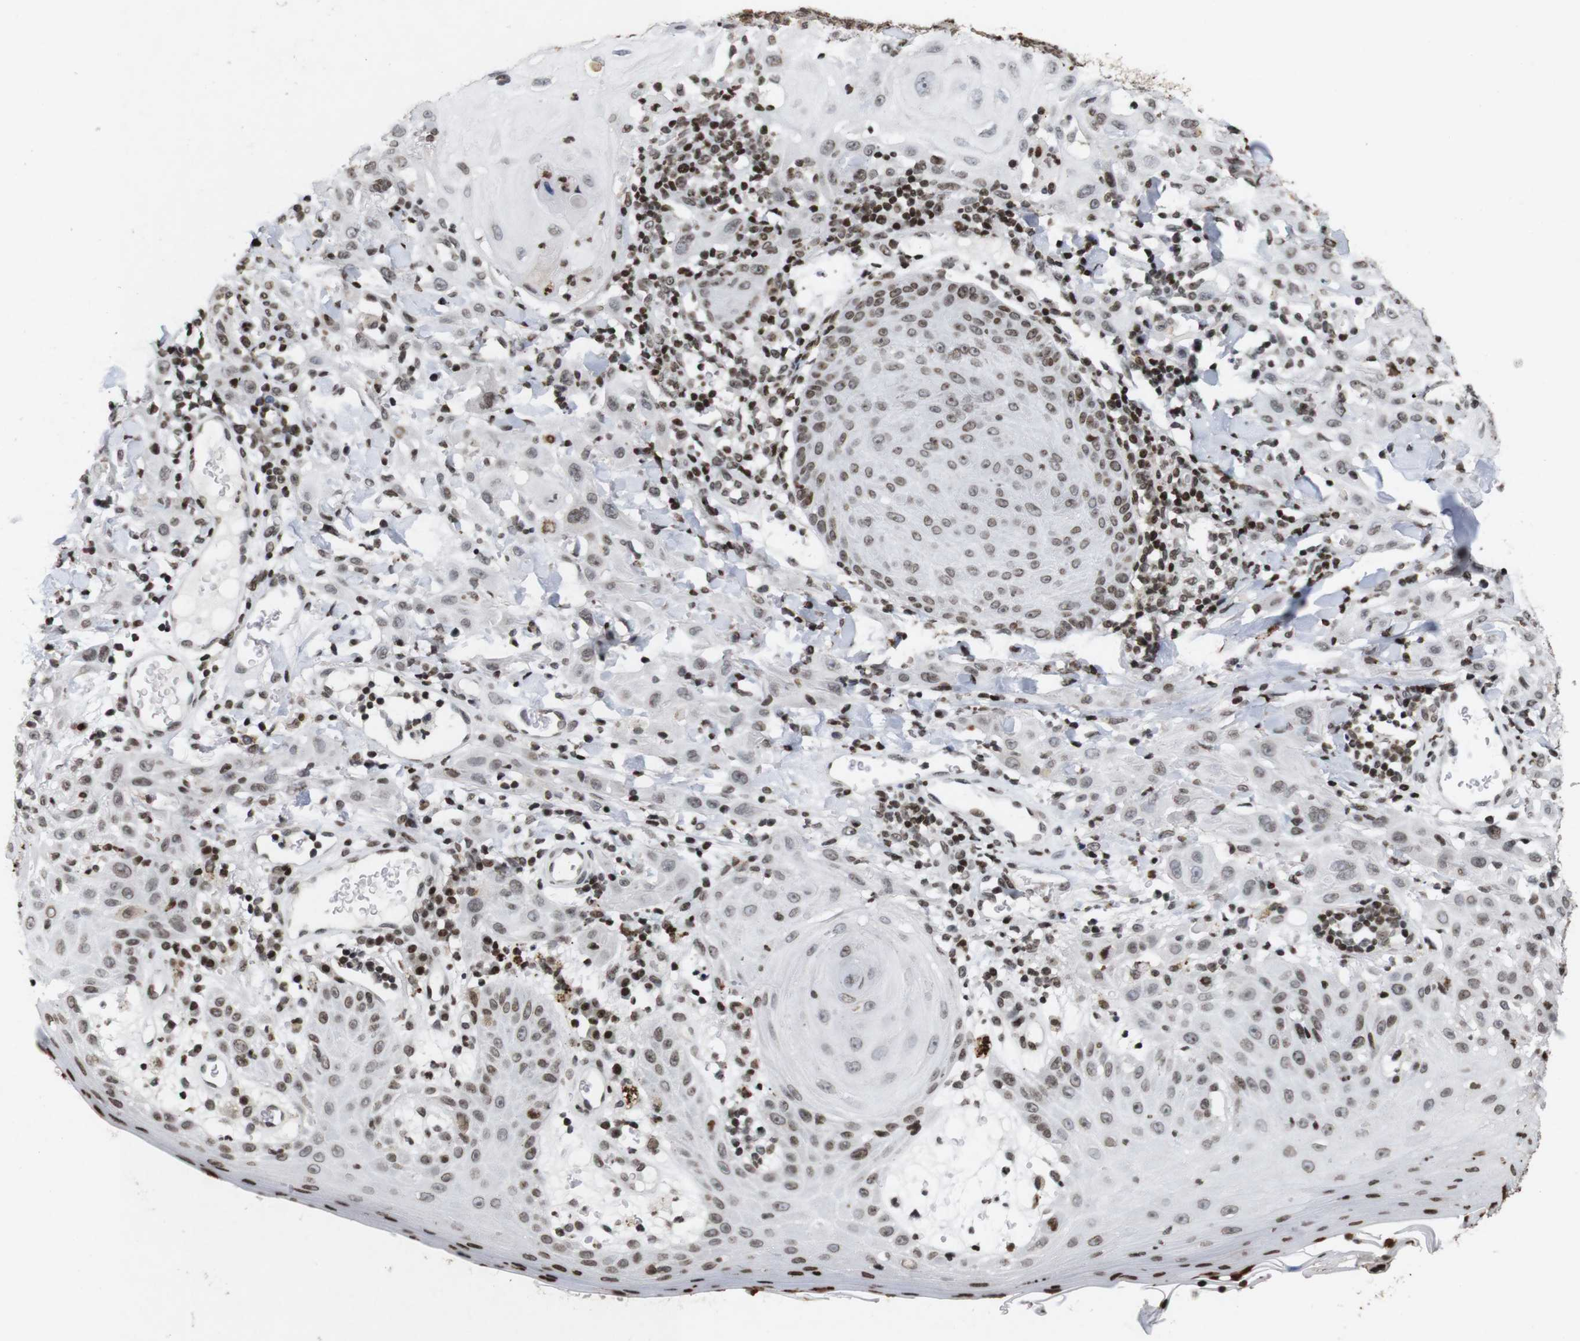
{"staining": {"intensity": "moderate", "quantity": "25%-75%", "location": "nuclear"}, "tissue": "skin cancer", "cell_type": "Tumor cells", "image_type": "cancer", "snomed": [{"axis": "morphology", "description": "Squamous cell carcinoma, NOS"}, {"axis": "topography", "description": "Skin"}], "caption": "Squamous cell carcinoma (skin) stained with immunohistochemistry (IHC) shows moderate nuclear staining in about 25%-75% of tumor cells.", "gene": "MAGEH1", "patient": {"sex": "male", "age": 24}}